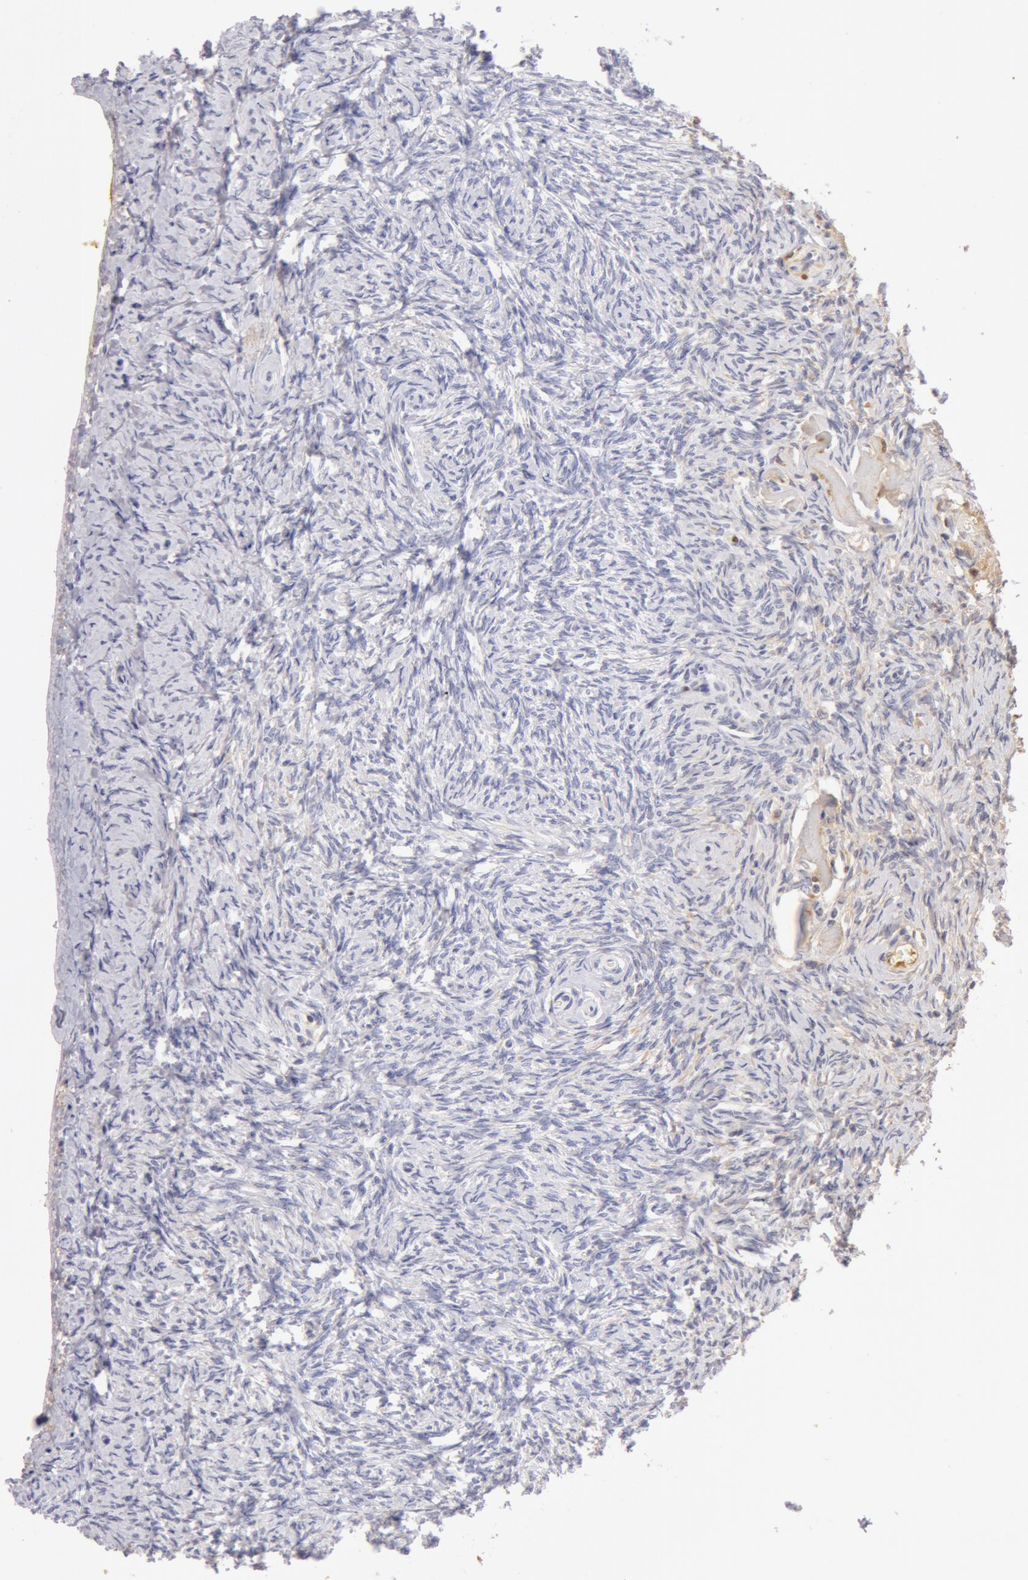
{"staining": {"intensity": "negative", "quantity": "none", "location": "none"}, "tissue": "ovary", "cell_type": "Follicle cells", "image_type": "normal", "snomed": [{"axis": "morphology", "description": "Normal tissue, NOS"}, {"axis": "topography", "description": "Ovary"}], "caption": "Photomicrograph shows no protein staining in follicle cells of normal ovary. The staining is performed using DAB (3,3'-diaminobenzidine) brown chromogen with nuclei counter-stained in using hematoxylin.", "gene": "AHSG", "patient": {"sex": "female", "age": 53}}